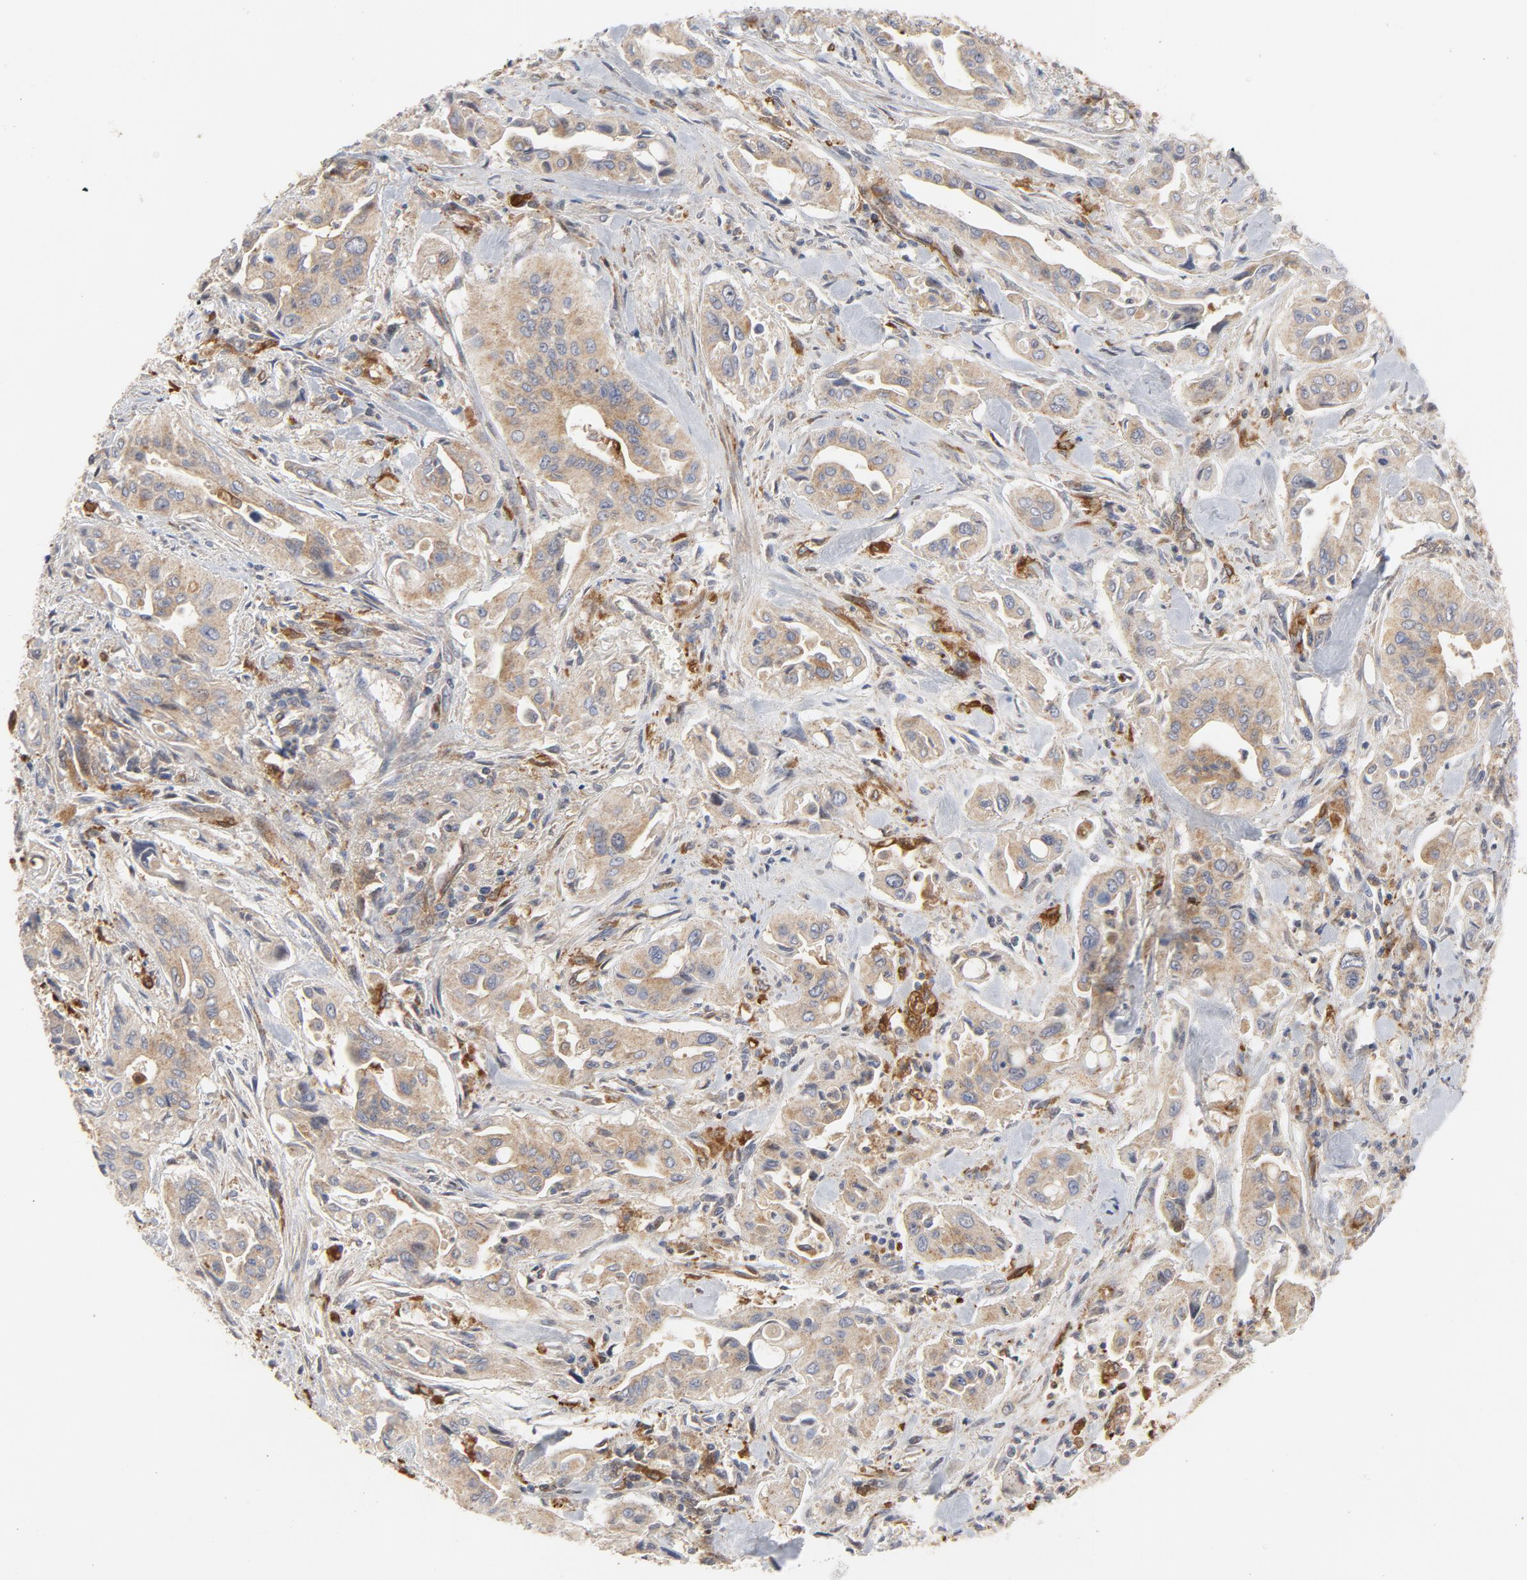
{"staining": {"intensity": "moderate", "quantity": ">75%", "location": "cytoplasmic/membranous"}, "tissue": "pancreatic cancer", "cell_type": "Tumor cells", "image_type": "cancer", "snomed": [{"axis": "morphology", "description": "Adenocarcinoma, NOS"}, {"axis": "topography", "description": "Pancreas"}], "caption": "IHC (DAB) staining of human pancreatic cancer (adenocarcinoma) displays moderate cytoplasmic/membranous protein expression in approximately >75% of tumor cells. (Brightfield microscopy of DAB IHC at high magnification).", "gene": "RAPGEF4", "patient": {"sex": "male", "age": 77}}